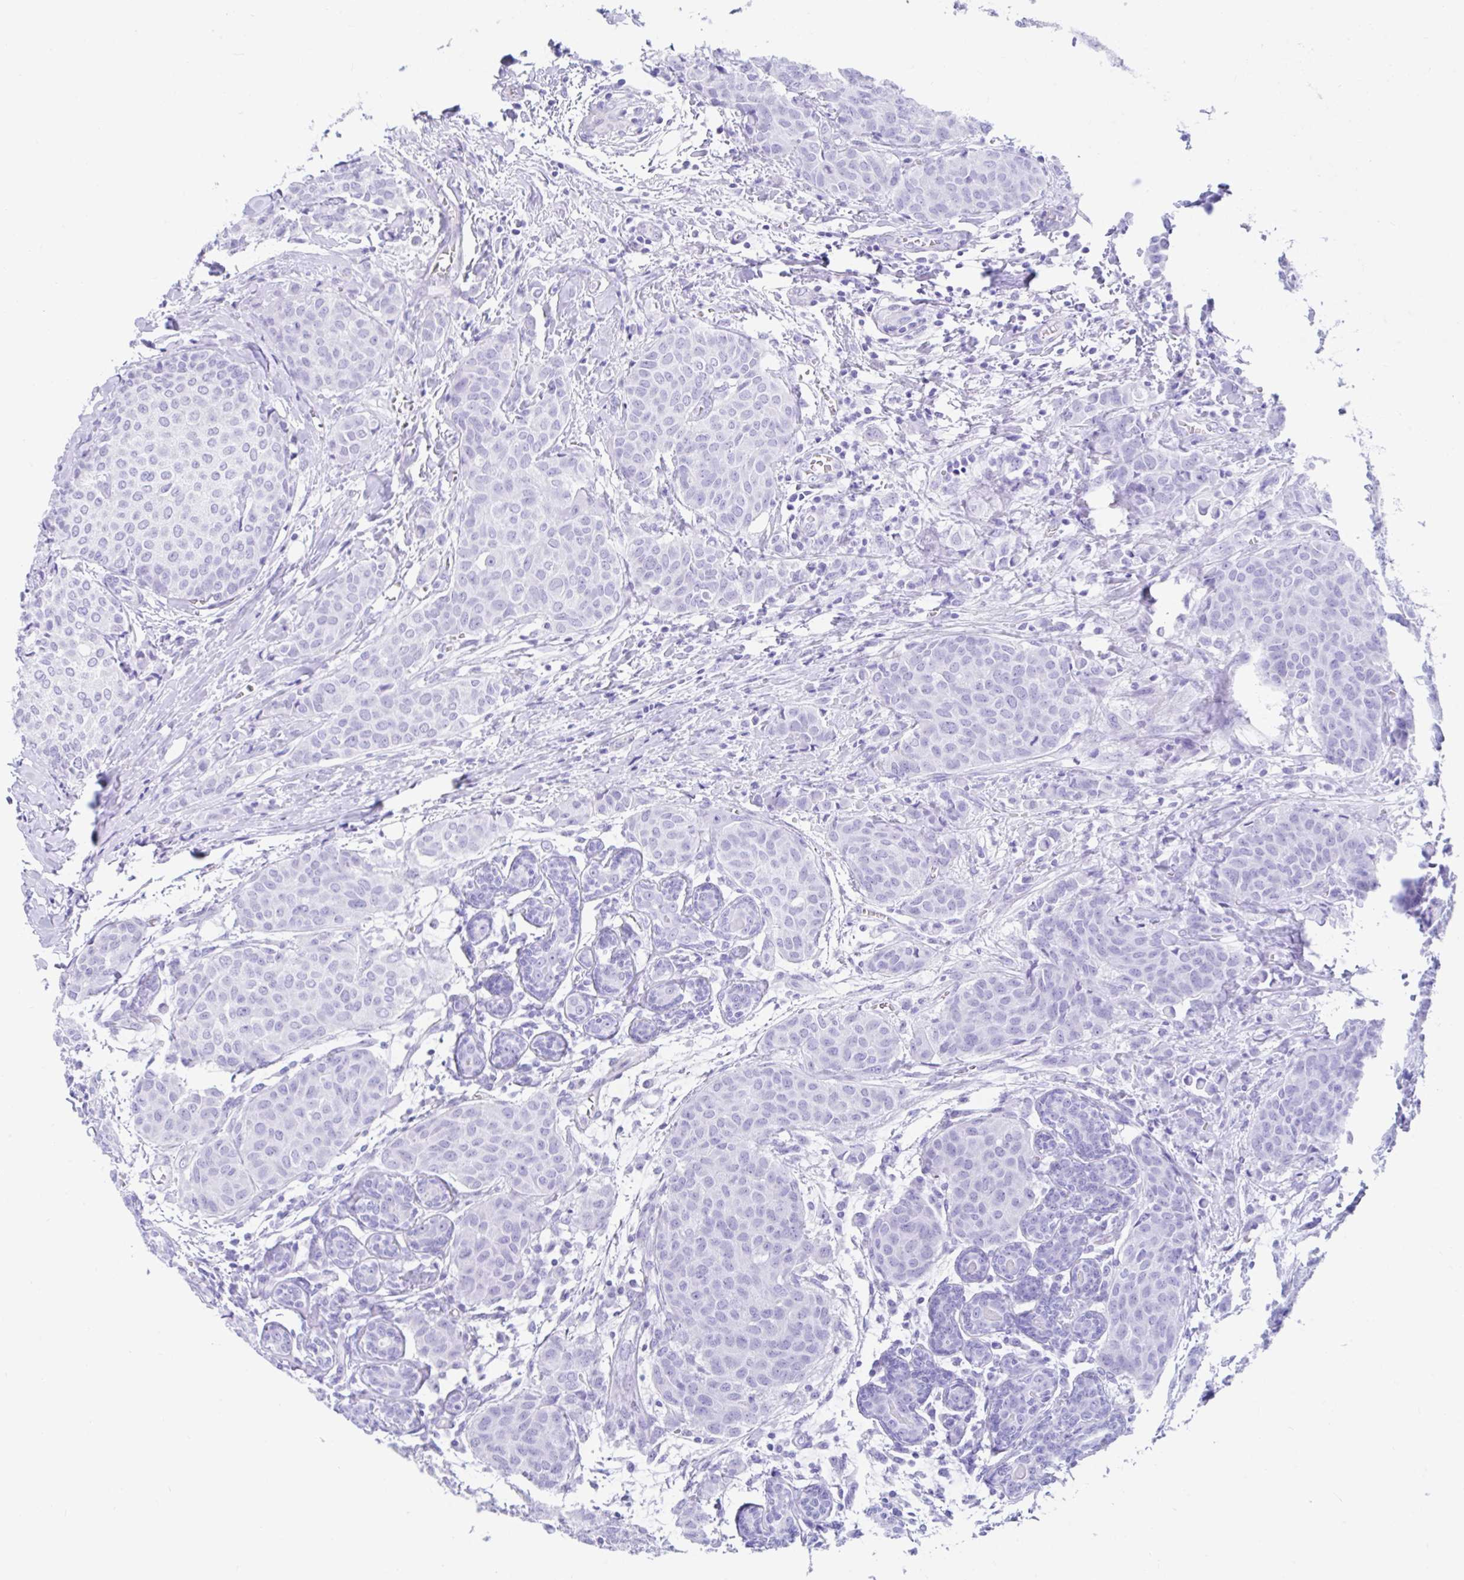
{"staining": {"intensity": "negative", "quantity": "none", "location": "none"}, "tissue": "breast cancer", "cell_type": "Tumor cells", "image_type": "cancer", "snomed": [{"axis": "morphology", "description": "Duct carcinoma"}, {"axis": "topography", "description": "Breast"}], "caption": "High power microscopy photomicrograph of an IHC micrograph of breast infiltrating ductal carcinoma, revealing no significant positivity in tumor cells.", "gene": "FAM107A", "patient": {"sex": "female", "age": 47}}